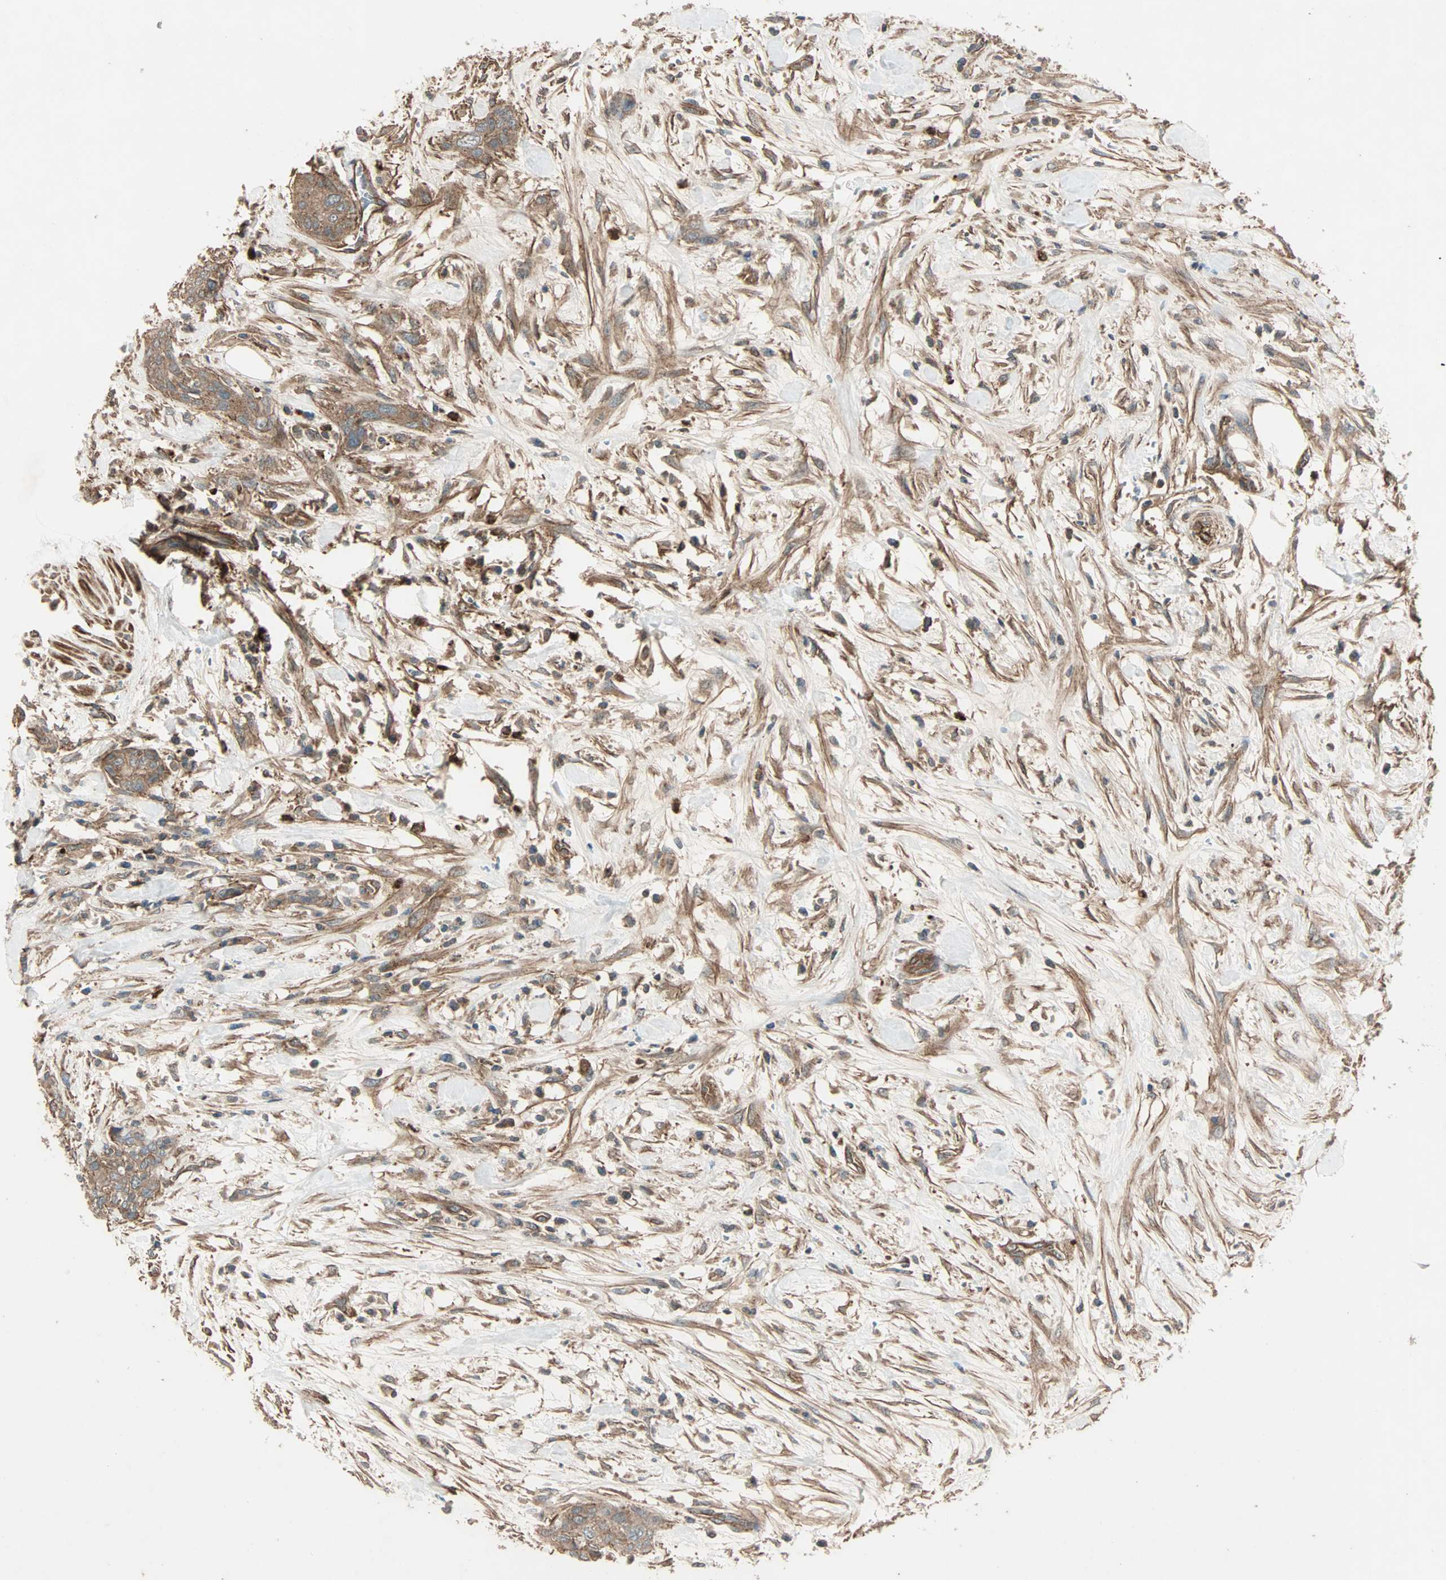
{"staining": {"intensity": "moderate", "quantity": ">75%", "location": "cytoplasmic/membranous"}, "tissue": "urothelial cancer", "cell_type": "Tumor cells", "image_type": "cancer", "snomed": [{"axis": "morphology", "description": "Urothelial carcinoma, High grade"}, {"axis": "topography", "description": "Urinary bladder"}], "caption": "Protein staining displays moderate cytoplasmic/membranous positivity in about >75% of tumor cells in high-grade urothelial carcinoma. Nuclei are stained in blue.", "gene": "GCK", "patient": {"sex": "male", "age": 35}}